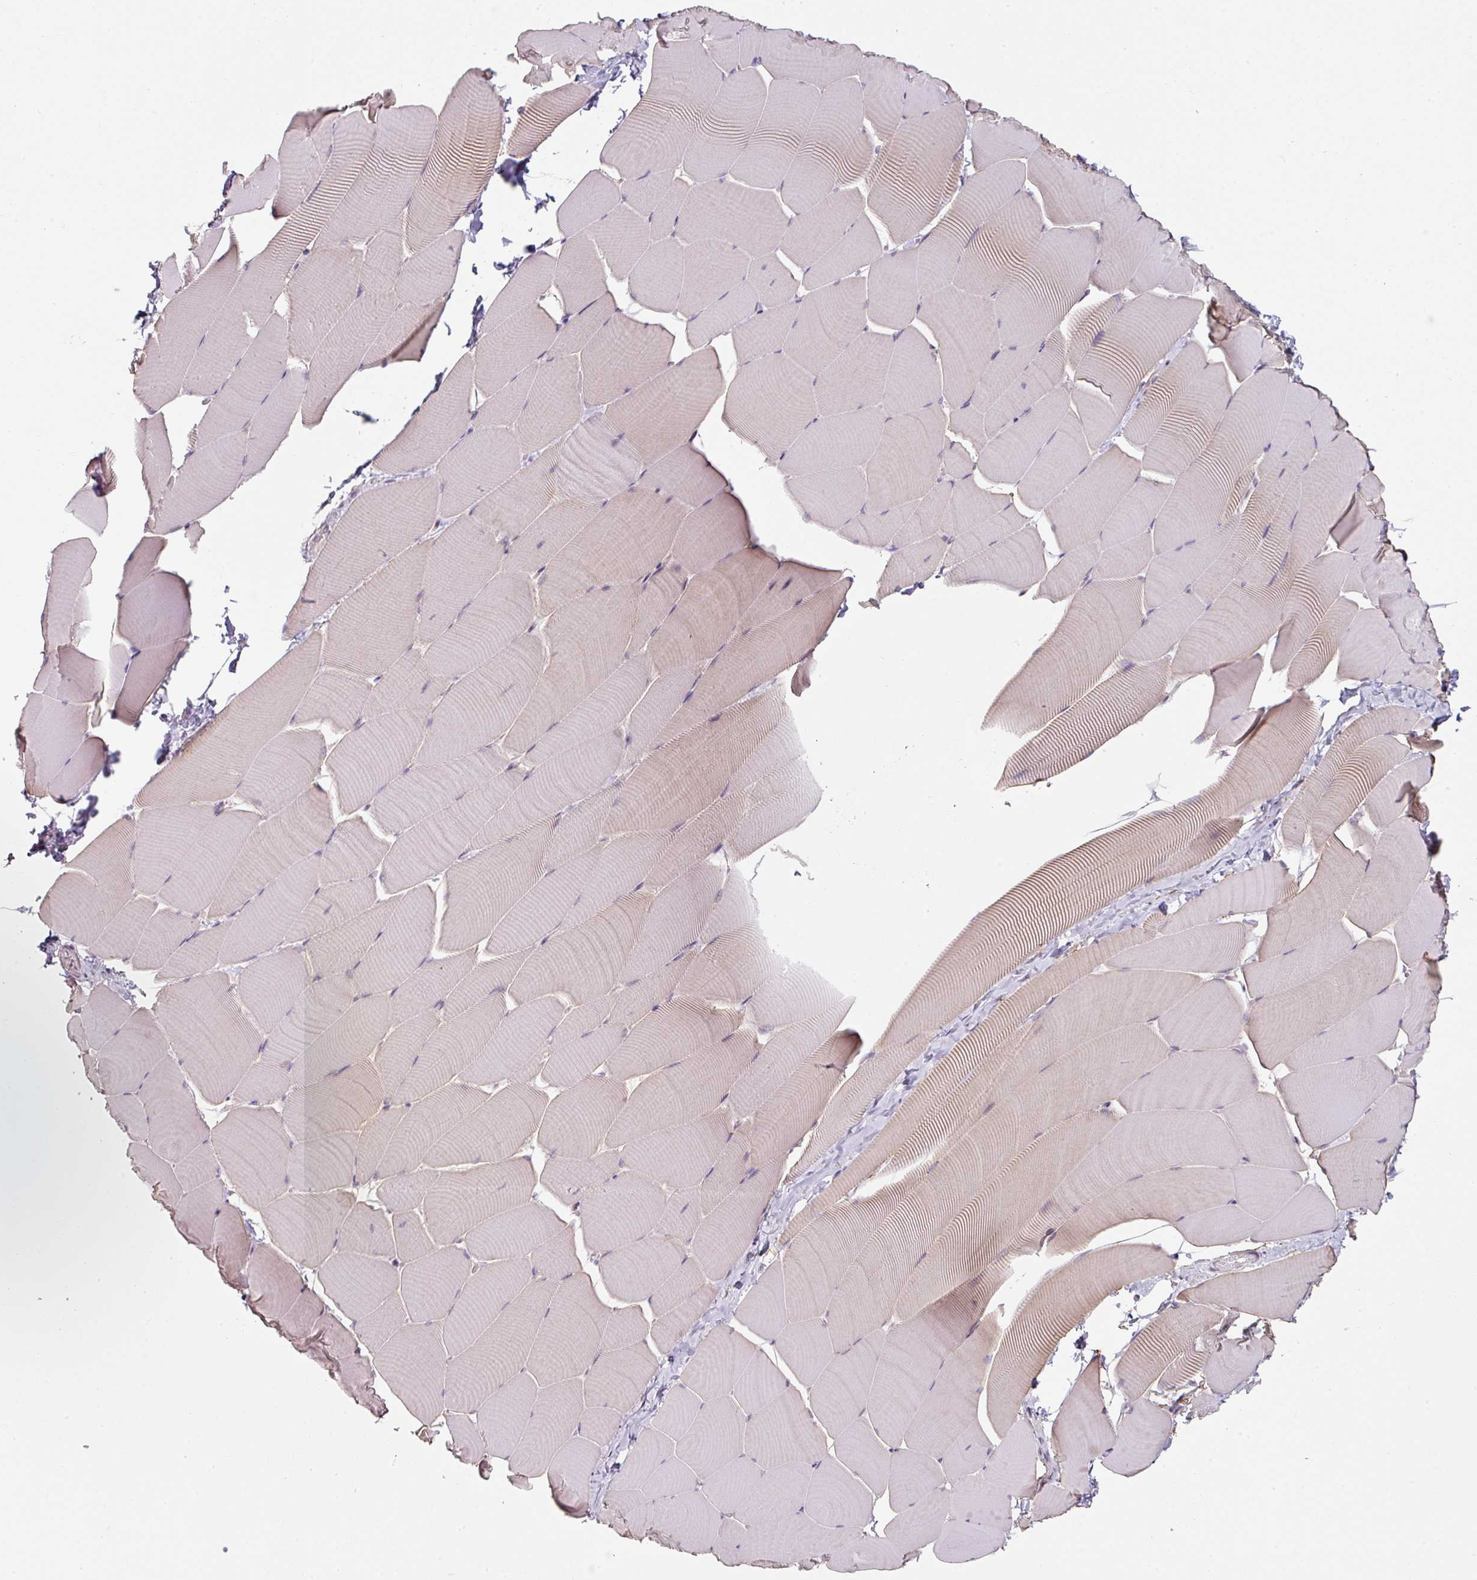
{"staining": {"intensity": "weak", "quantity": "<25%", "location": "cytoplasmic/membranous"}, "tissue": "skeletal muscle", "cell_type": "Myocytes", "image_type": "normal", "snomed": [{"axis": "morphology", "description": "Normal tissue, NOS"}, {"axis": "topography", "description": "Skeletal muscle"}], "caption": "Immunohistochemistry (IHC) micrograph of normal skeletal muscle: human skeletal muscle stained with DAB displays no significant protein expression in myocytes. (DAB immunohistochemistry (IHC) with hematoxylin counter stain).", "gene": "C19orf33", "patient": {"sex": "male", "age": 25}}